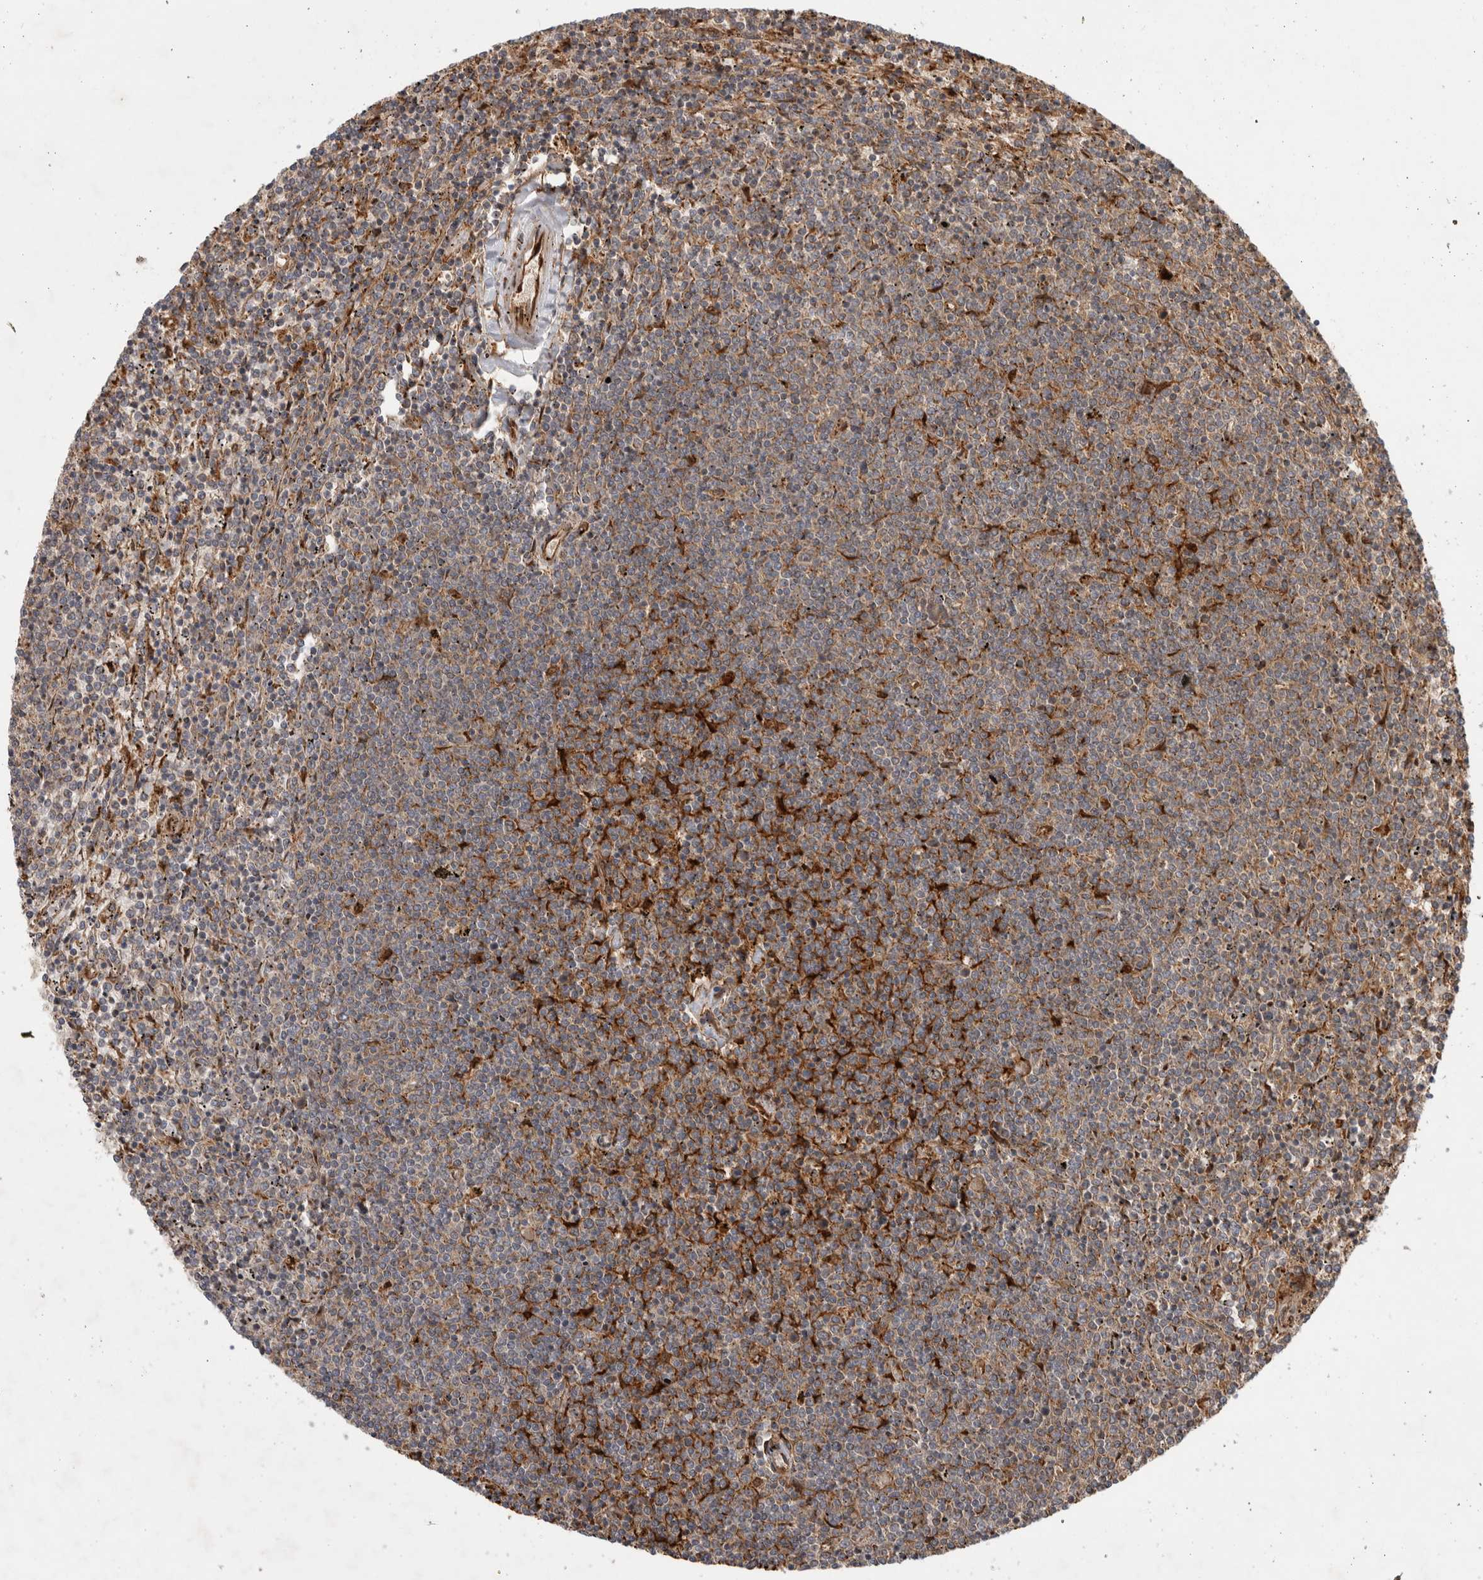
{"staining": {"intensity": "moderate", "quantity": ">75%", "location": "cytoplasmic/membranous"}, "tissue": "lymphoma", "cell_type": "Tumor cells", "image_type": "cancer", "snomed": [{"axis": "morphology", "description": "Malignant lymphoma, non-Hodgkin's type, Low grade"}, {"axis": "topography", "description": "Spleen"}], "caption": "Low-grade malignant lymphoma, non-Hodgkin's type stained for a protein (brown) exhibits moderate cytoplasmic/membranous positive expression in approximately >75% of tumor cells.", "gene": "TUBD1", "patient": {"sex": "female", "age": 50}}